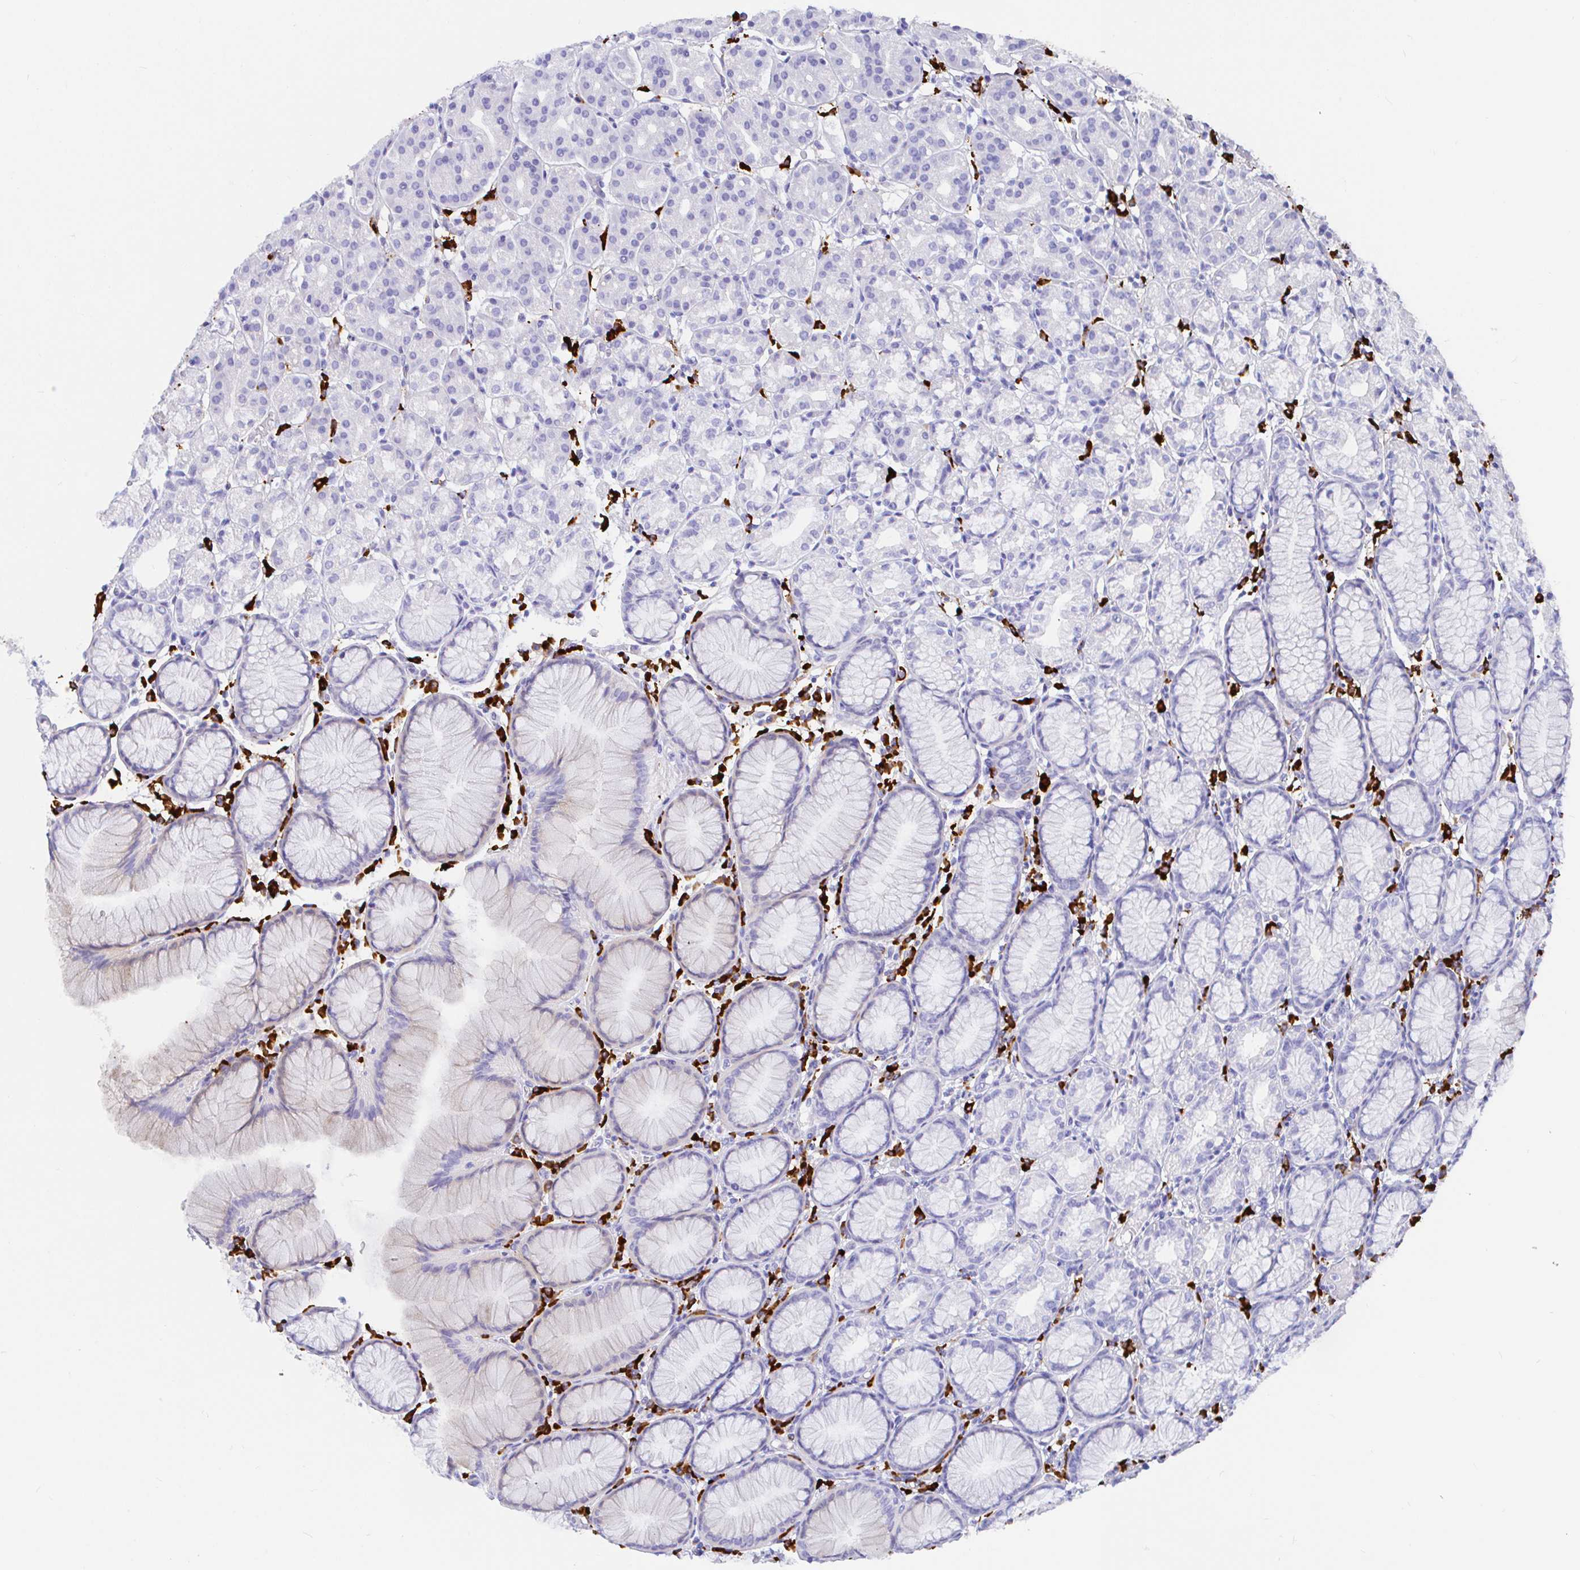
{"staining": {"intensity": "negative", "quantity": "none", "location": "none"}, "tissue": "stomach", "cell_type": "Glandular cells", "image_type": "normal", "snomed": [{"axis": "morphology", "description": "Normal tissue, NOS"}, {"axis": "topography", "description": "Stomach"}], "caption": "High magnification brightfield microscopy of benign stomach stained with DAB (3,3'-diaminobenzidine) (brown) and counterstained with hematoxylin (blue): glandular cells show no significant staining.", "gene": "CCDC62", "patient": {"sex": "female", "age": 57}}